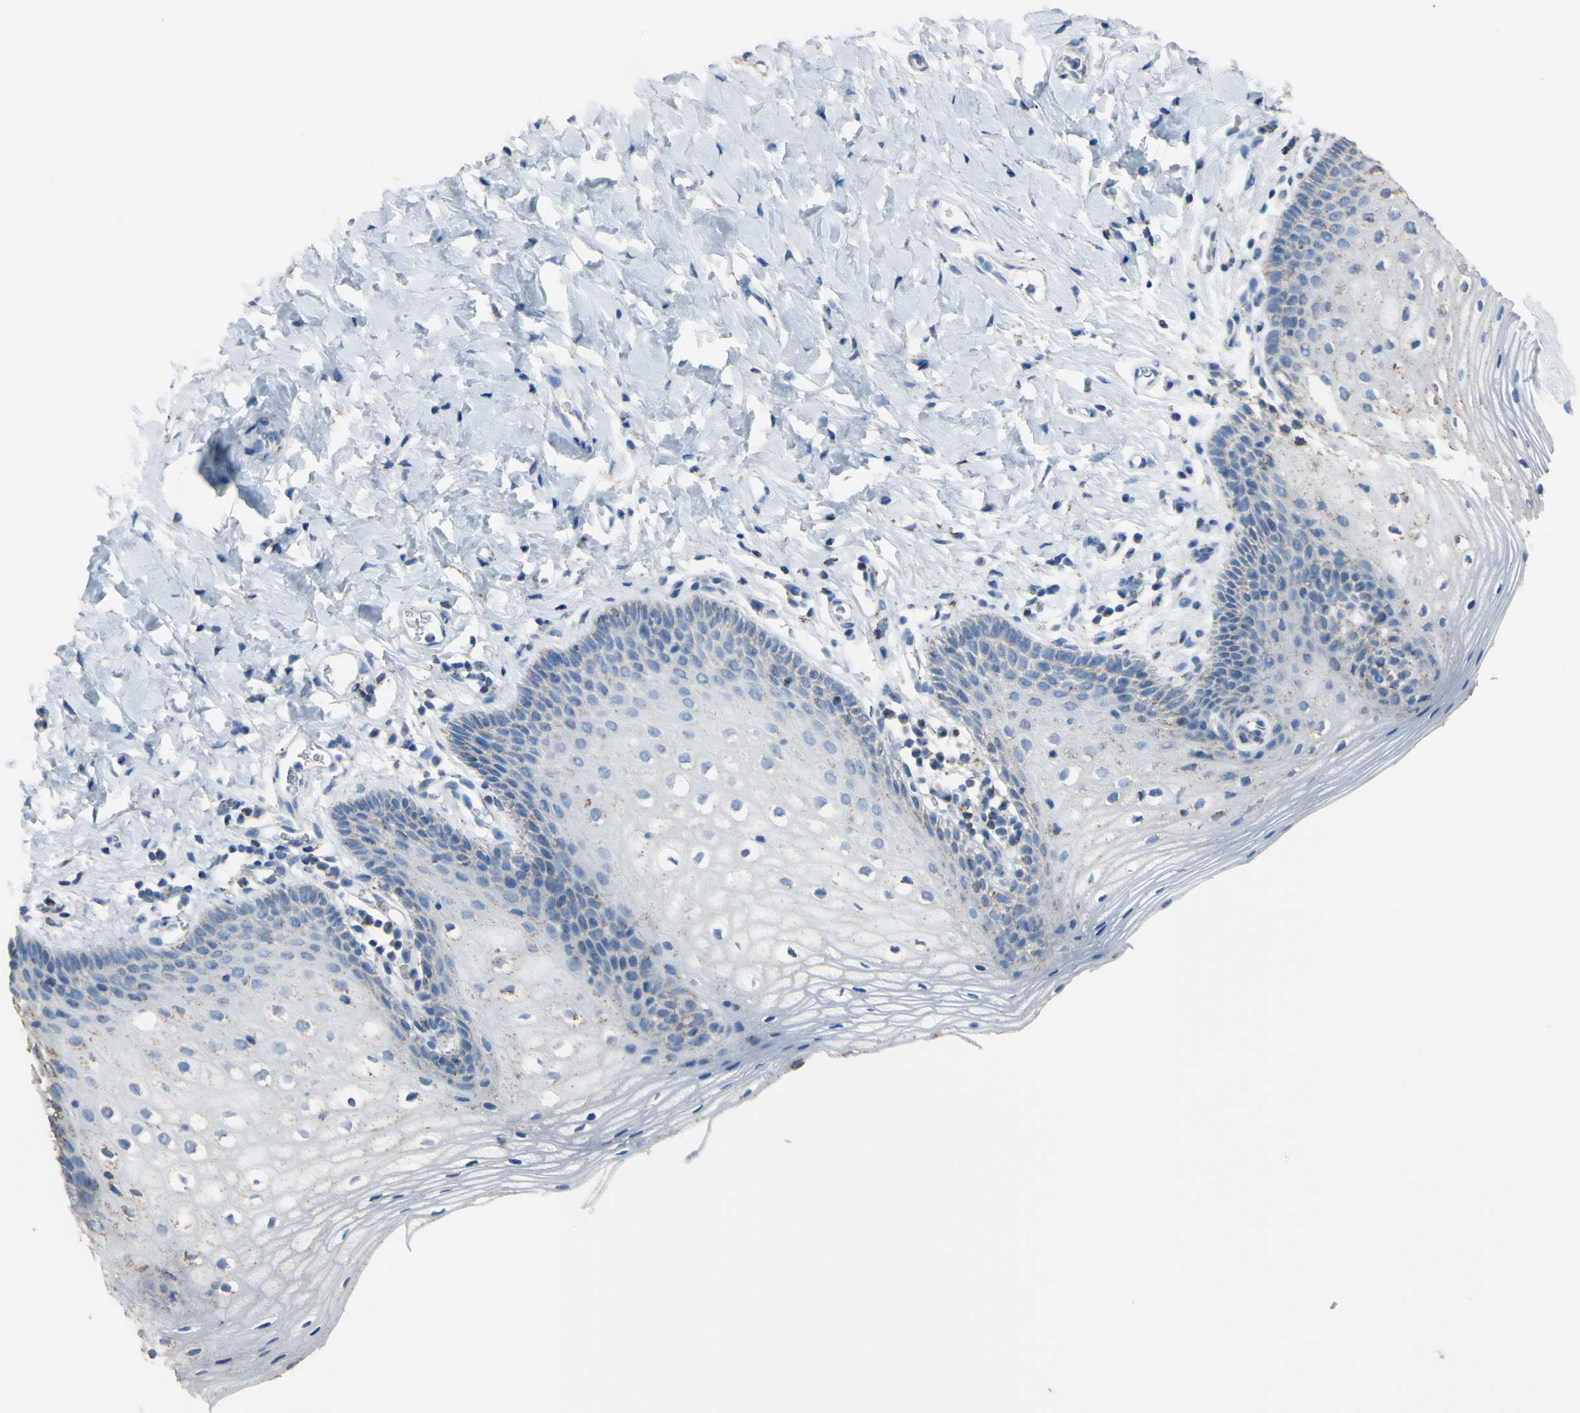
{"staining": {"intensity": "weak", "quantity": "<25%", "location": "cytoplasmic/membranous"}, "tissue": "vagina", "cell_type": "Squamous epithelial cells", "image_type": "normal", "snomed": [{"axis": "morphology", "description": "Normal tissue, NOS"}, {"axis": "topography", "description": "Vagina"}], "caption": "DAB immunohistochemical staining of normal vagina displays no significant staining in squamous epithelial cells.", "gene": "CMKLR2", "patient": {"sex": "female", "age": 55}}